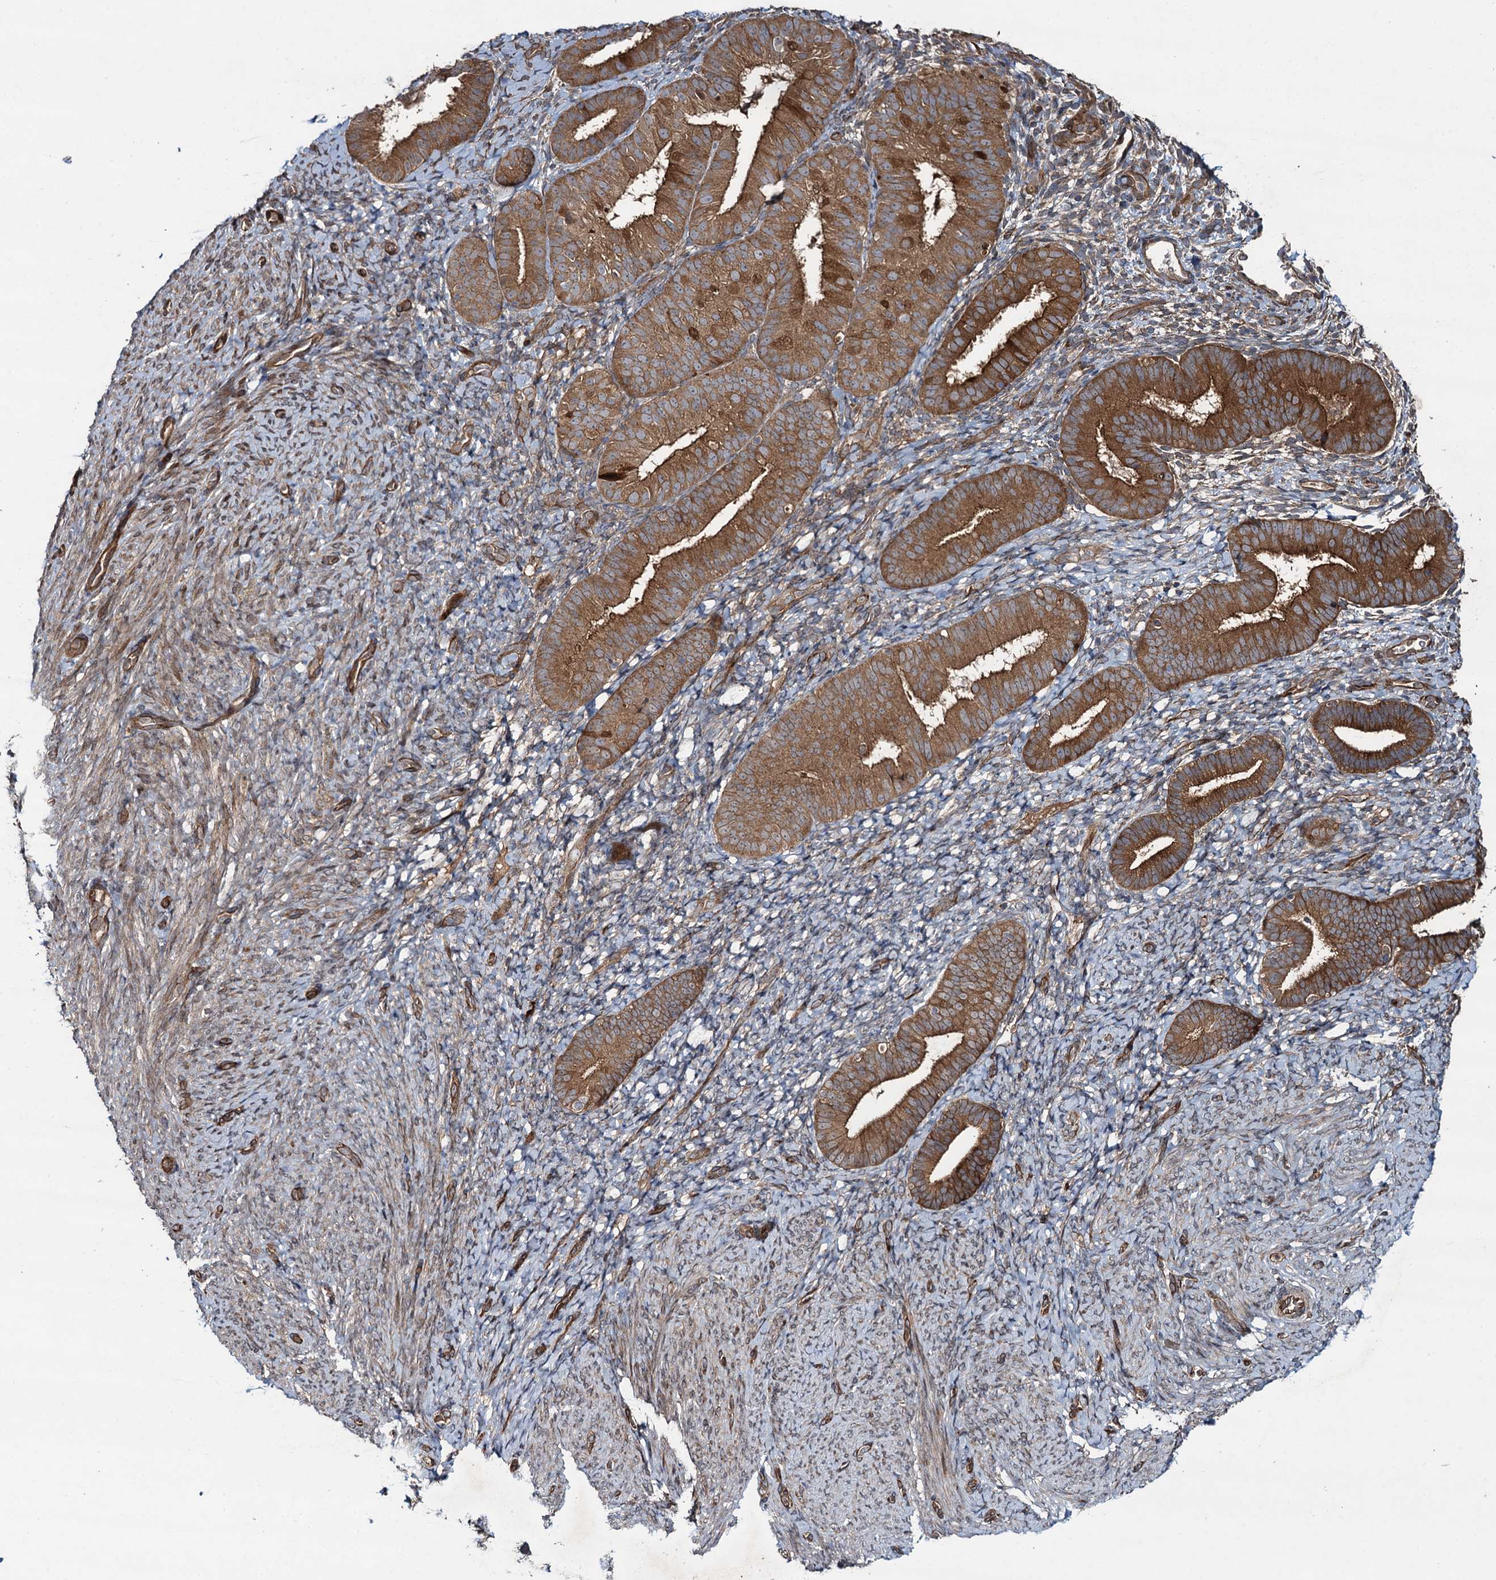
{"staining": {"intensity": "weak", "quantity": "25%-75%", "location": "cytoplasmic/membranous"}, "tissue": "endometrium", "cell_type": "Cells in endometrial stroma", "image_type": "normal", "snomed": [{"axis": "morphology", "description": "Normal tissue, NOS"}, {"axis": "topography", "description": "Endometrium"}], "caption": "An immunohistochemistry (IHC) photomicrograph of normal tissue is shown. Protein staining in brown labels weak cytoplasmic/membranous positivity in endometrium within cells in endometrial stroma.", "gene": "RHOBTB1", "patient": {"sex": "female", "age": 65}}